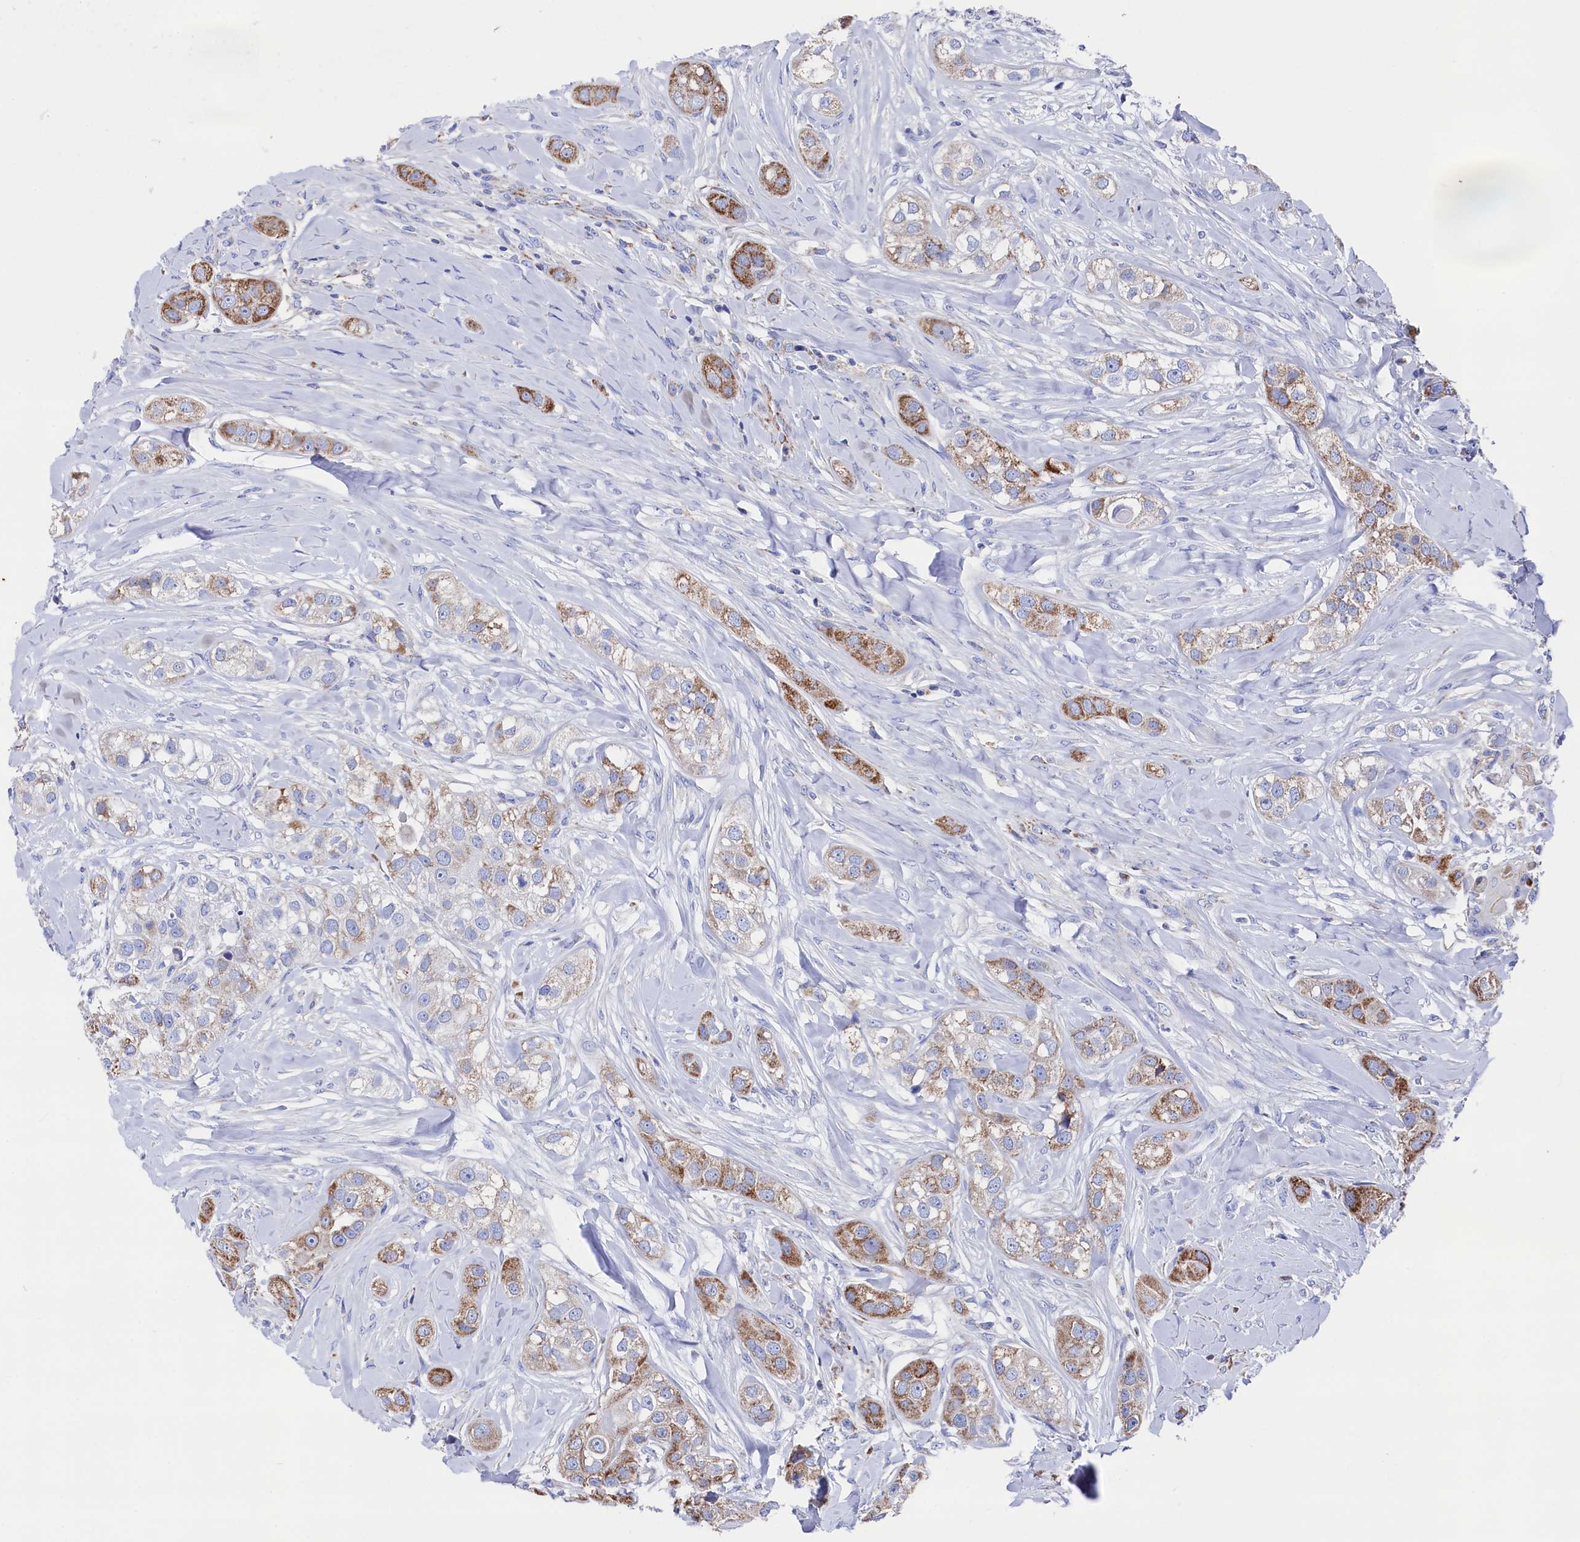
{"staining": {"intensity": "moderate", "quantity": ">75%", "location": "cytoplasmic/membranous"}, "tissue": "head and neck cancer", "cell_type": "Tumor cells", "image_type": "cancer", "snomed": [{"axis": "morphology", "description": "Normal tissue, NOS"}, {"axis": "morphology", "description": "Squamous cell carcinoma, NOS"}, {"axis": "topography", "description": "Skeletal muscle"}, {"axis": "topography", "description": "Head-Neck"}], "caption": "The micrograph shows immunohistochemical staining of squamous cell carcinoma (head and neck). There is moderate cytoplasmic/membranous staining is identified in about >75% of tumor cells.", "gene": "MMAB", "patient": {"sex": "male", "age": 51}}